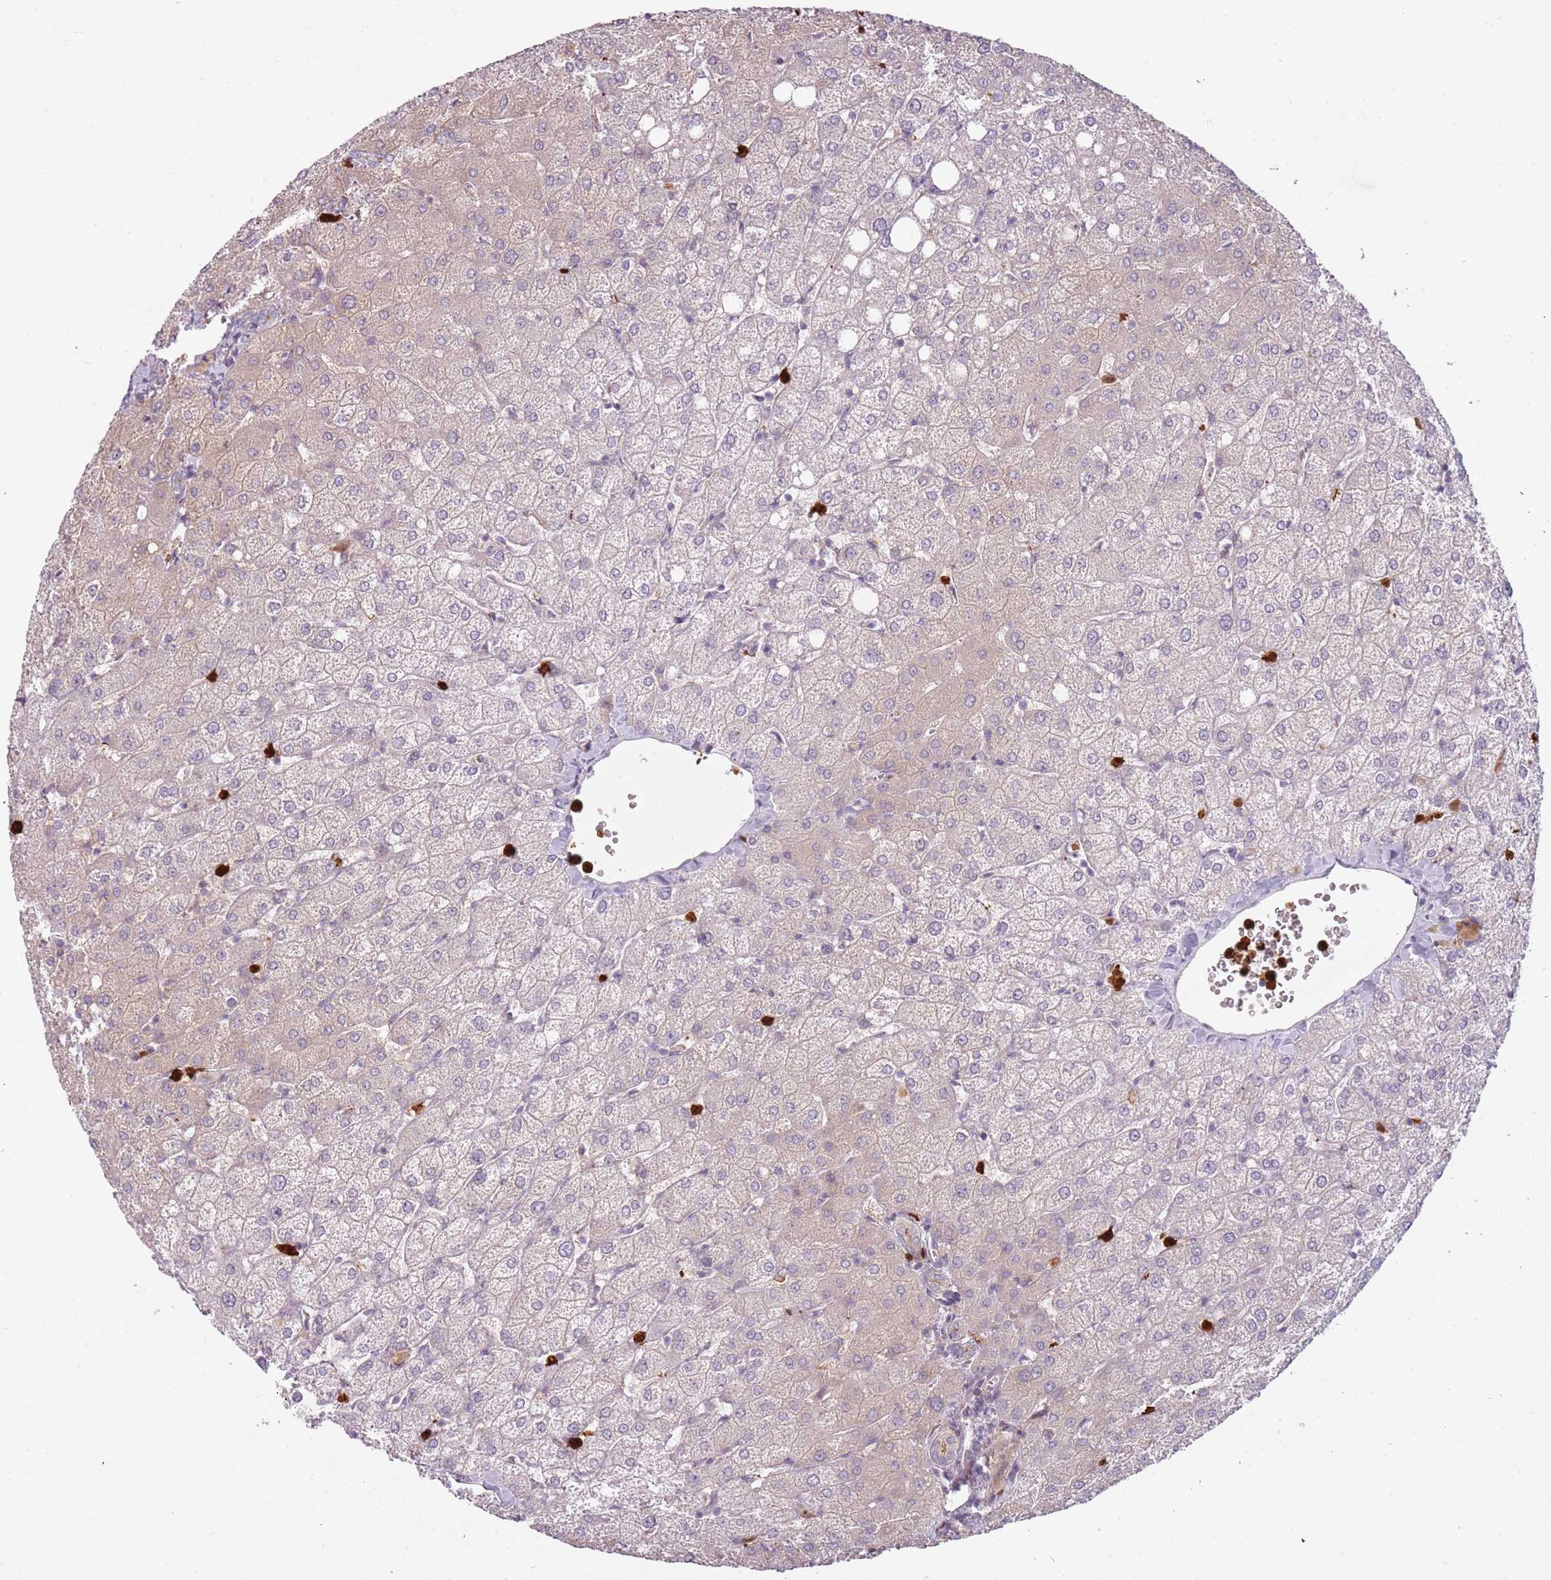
{"staining": {"intensity": "negative", "quantity": "none", "location": "none"}, "tissue": "liver", "cell_type": "Cholangiocytes", "image_type": "normal", "snomed": [{"axis": "morphology", "description": "Normal tissue, NOS"}, {"axis": "topography", "description": "Liver"}], "caption": "Cholangiocytes are negative for protein expression in normal human liver. (DAB immunohistochemistry visualized using brightfield microscopy, high magnification).", "gene": "SPAG4", "patient": {"sex": "female", "age": 54}}